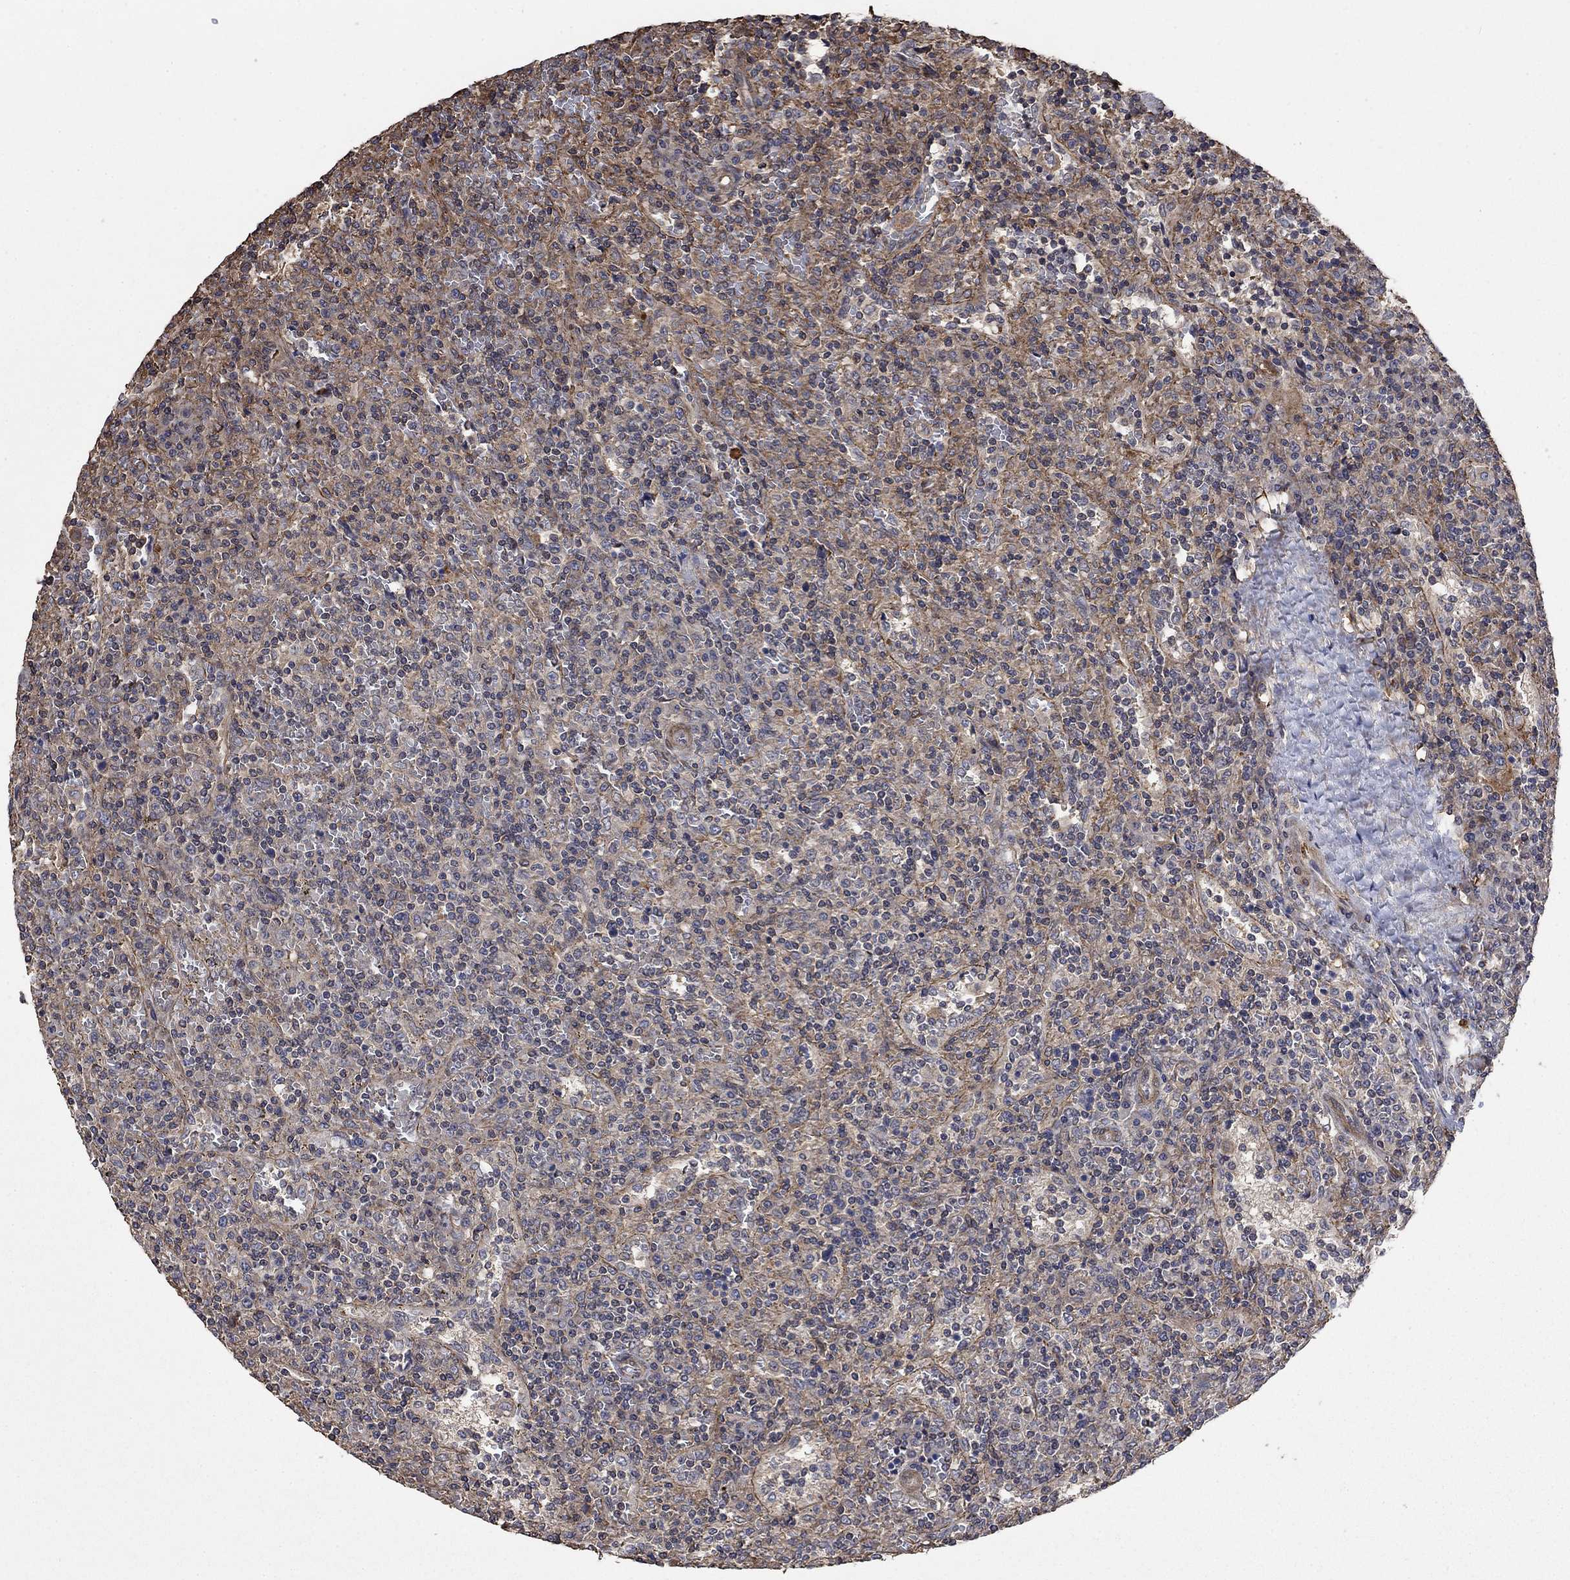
{"staining": {"intensity": "negative", "quantity": "none", "location": "none"}, "tissue": "lymphoma", "cell_type": "Tumor cells", "image_type": "cancer", "snomed": [{"axis": "morphology", "description": "Malignant lymphoma, non-Hodgkin's type, Low grade"}, {"axis": "topography", "description": "Spleen"}], "caption": "This is a image of IHC staining of lymphoma, which shows no expression in tumor cells.", "gene": "PDE3A", "patient": {"sex": "male", "age": 62}}